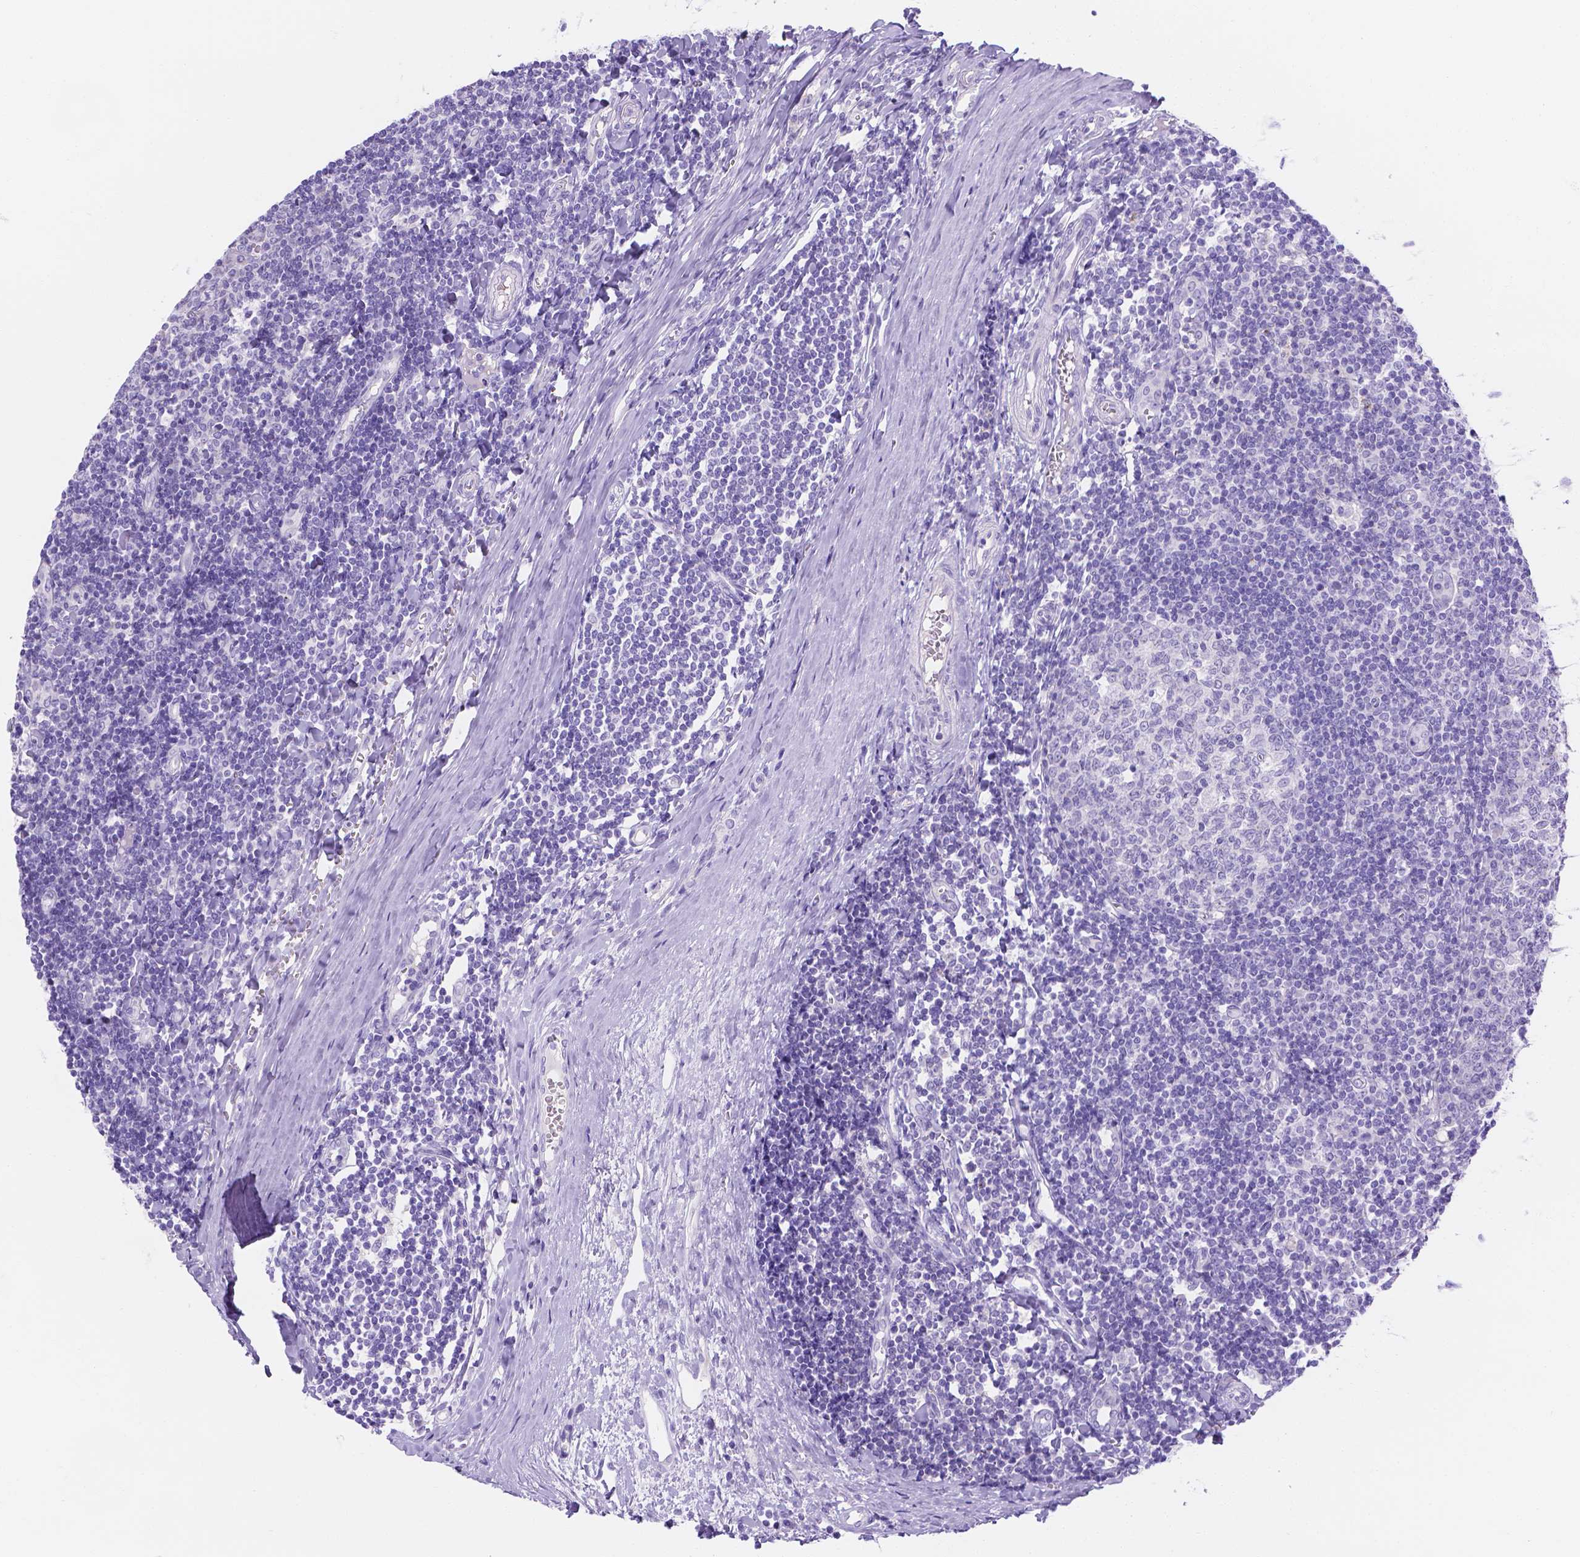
{"staining": {"intensity": "negative", "quantity": "none", "location": "none"}, "tissue": "tonsil", "cell_type": "Germinal center cells", "image_type": "normal", "snomed": [{"axis": "morphology", "description": "Normal tissue, NOS"}, {"axis": "topography", "description": "Tonsil"}], "caption": "IHC micrograph of benign human tonsil stained for a protein (brown), which reveals no expression in germinal center cells. Nuclei are stained in blue.", "gene": "MLN", "patient": {"sex": "female", "age": 12}}